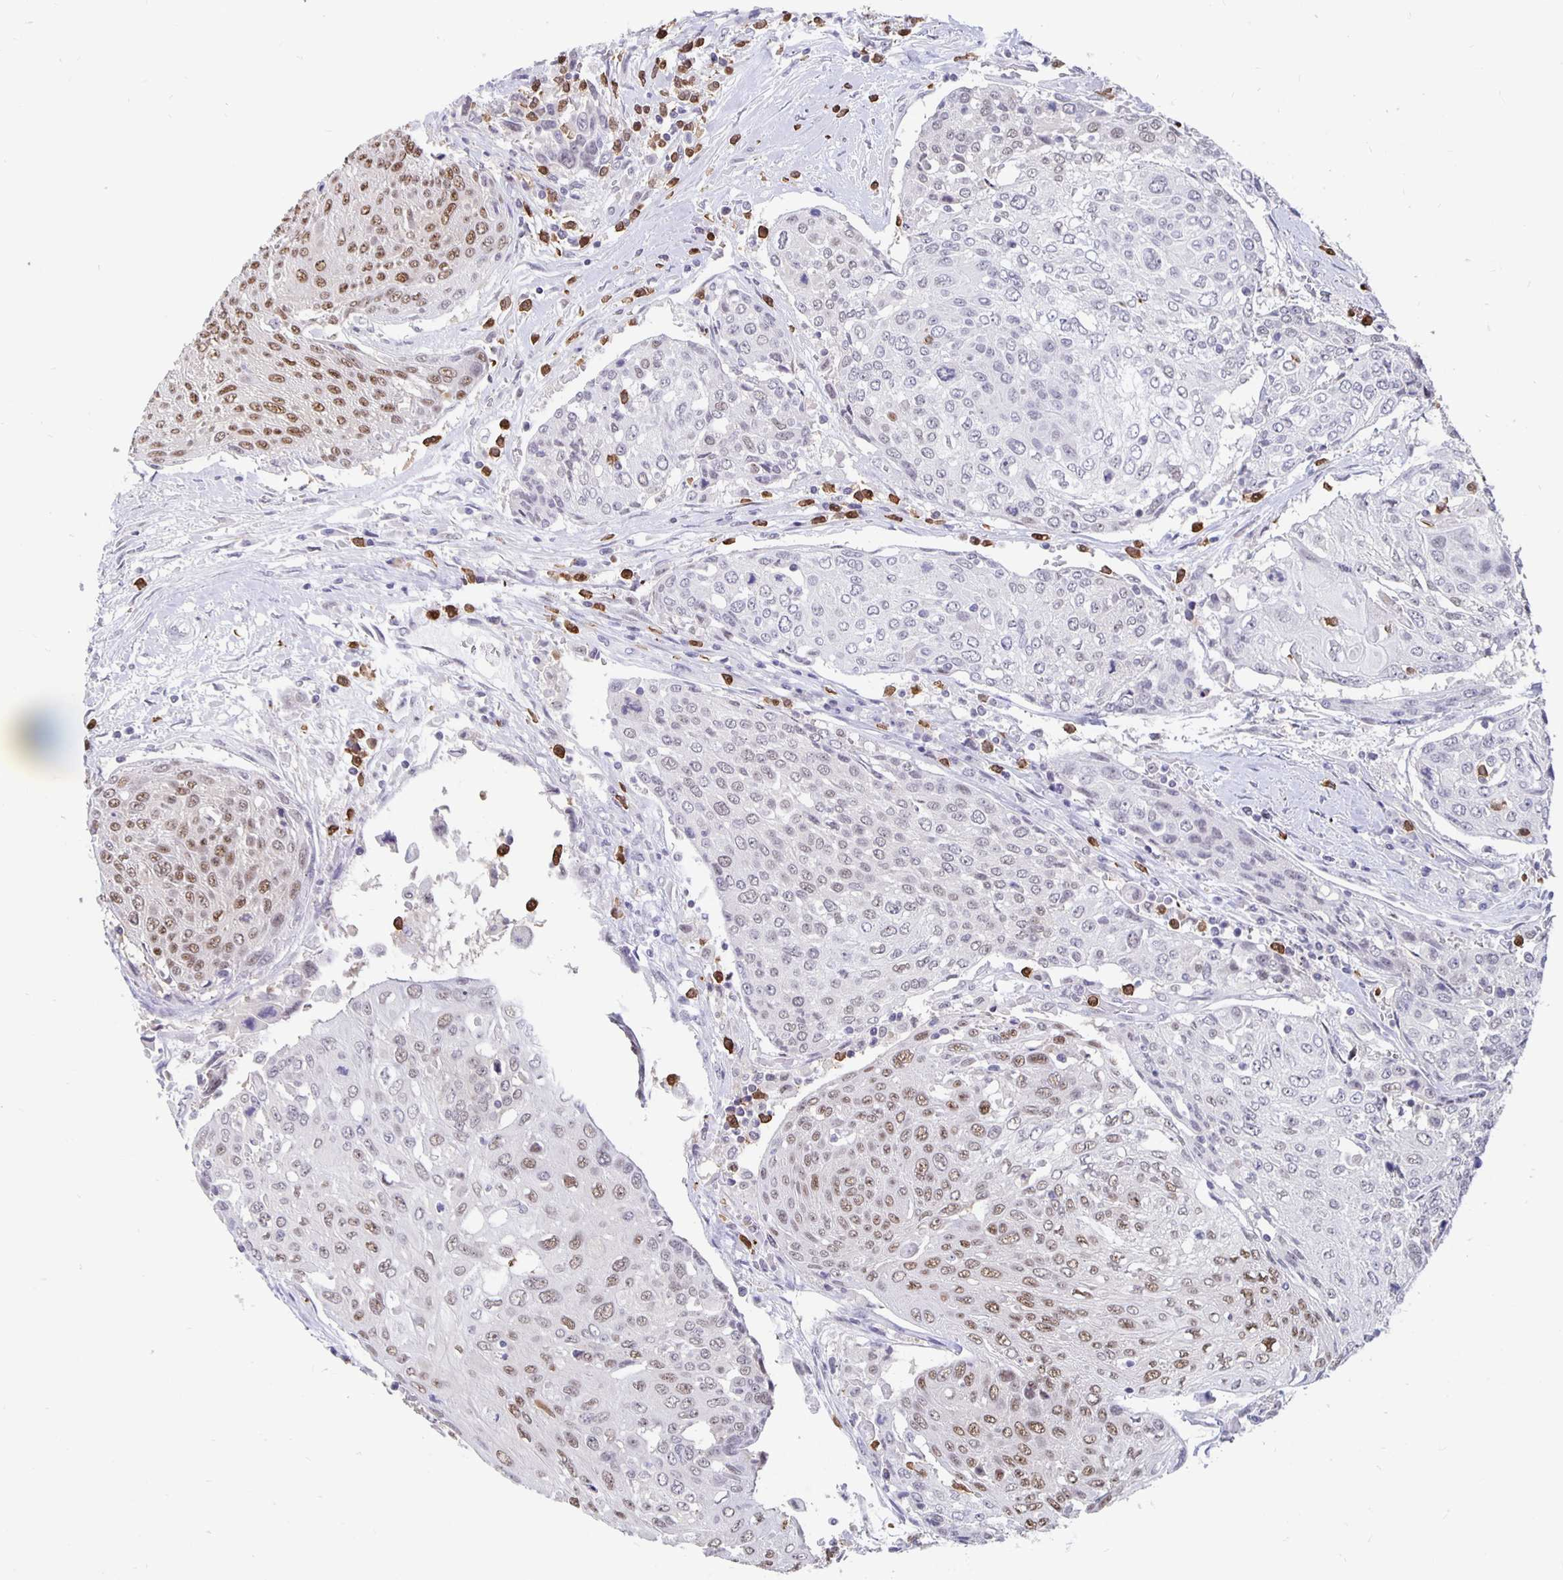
{"staining": {"intensity": "moderate", "quantity": "<25%", "location": "nuclear"}, "tissue": "urothelial cancer", "cell_type": "Tumor cells", "image_type": "cancer", "snomed": [{"axis": "morphology", "description": "Urothelial carcinoma, High grade"}, {"axis": "topography", "description": "Urinary bladder"}], "caption": "Human urothelial cancer stained for a protein (brown) reveals moderate nuclear positive positivity in about <25% of tumor cells.", "gene": "ZNF691", "patient": {"sex": "female", "age": 70}}